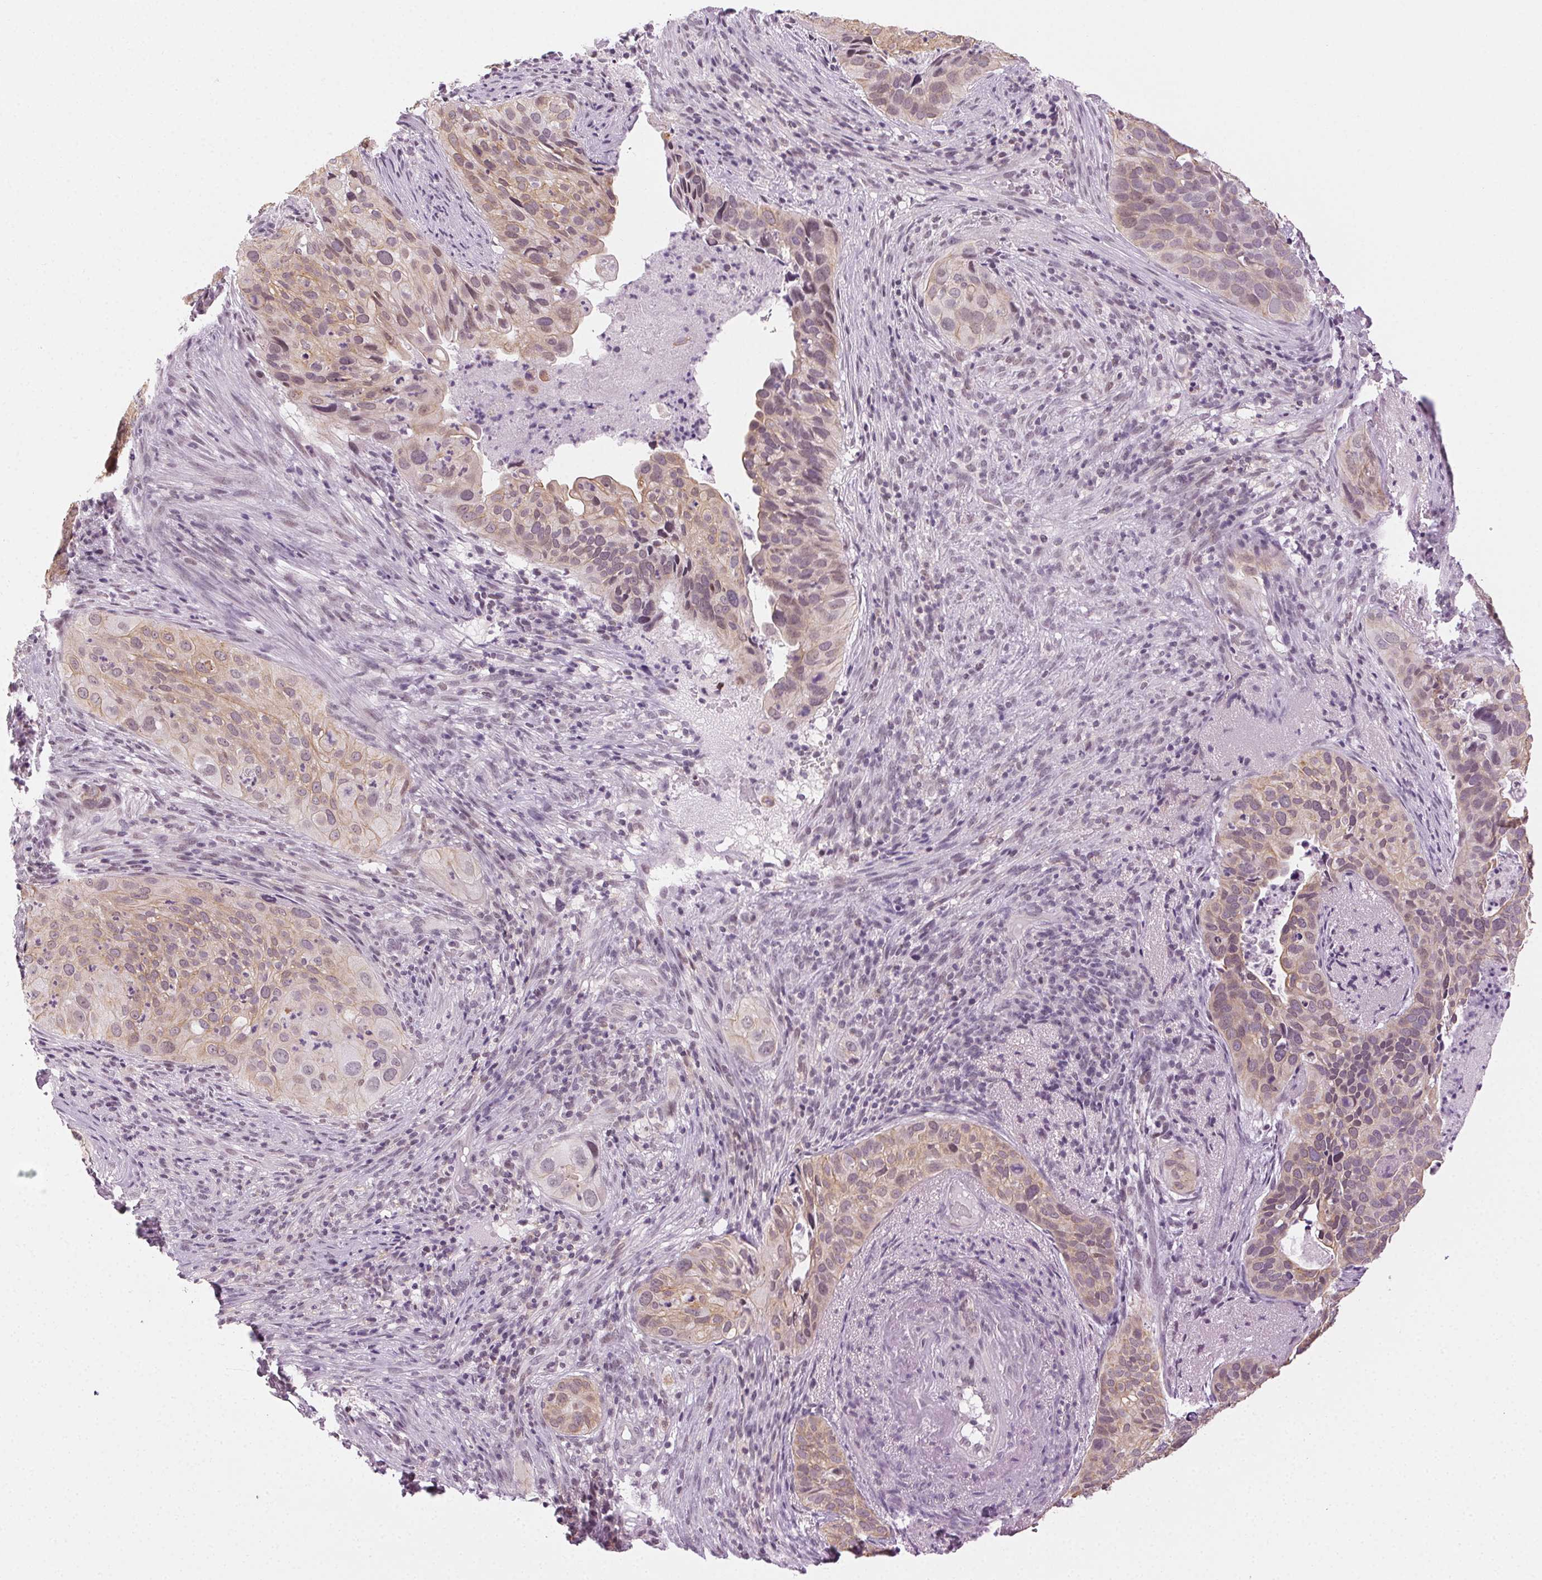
{"staining": {"intensity": "weak", "quantity": "25%-75%", "location": "cytoplasmic/membranous"}, "tissue": "cervical cancer", "cell_type": "Tumor cells", "image_type": "cancer", "snomed": [{"axis": "morphology", "description": "Squamous cell carcinoma, NOS"}, {"axis": "topography", "description": "Cervix"}], "caption": "DAB (3,3'-diaminobenzidine) immunohistochemical staining of human cervical cancer demonstrates weak cytoplasmic/membranous protein expression in approximately 25%-75% of tumor cells. Immunohistochemistry (ihc) stains the protein in brown and the nuclei are stained blue.", "gene": "AIF1L", "patient": {"sex": "female", "age": 38}}